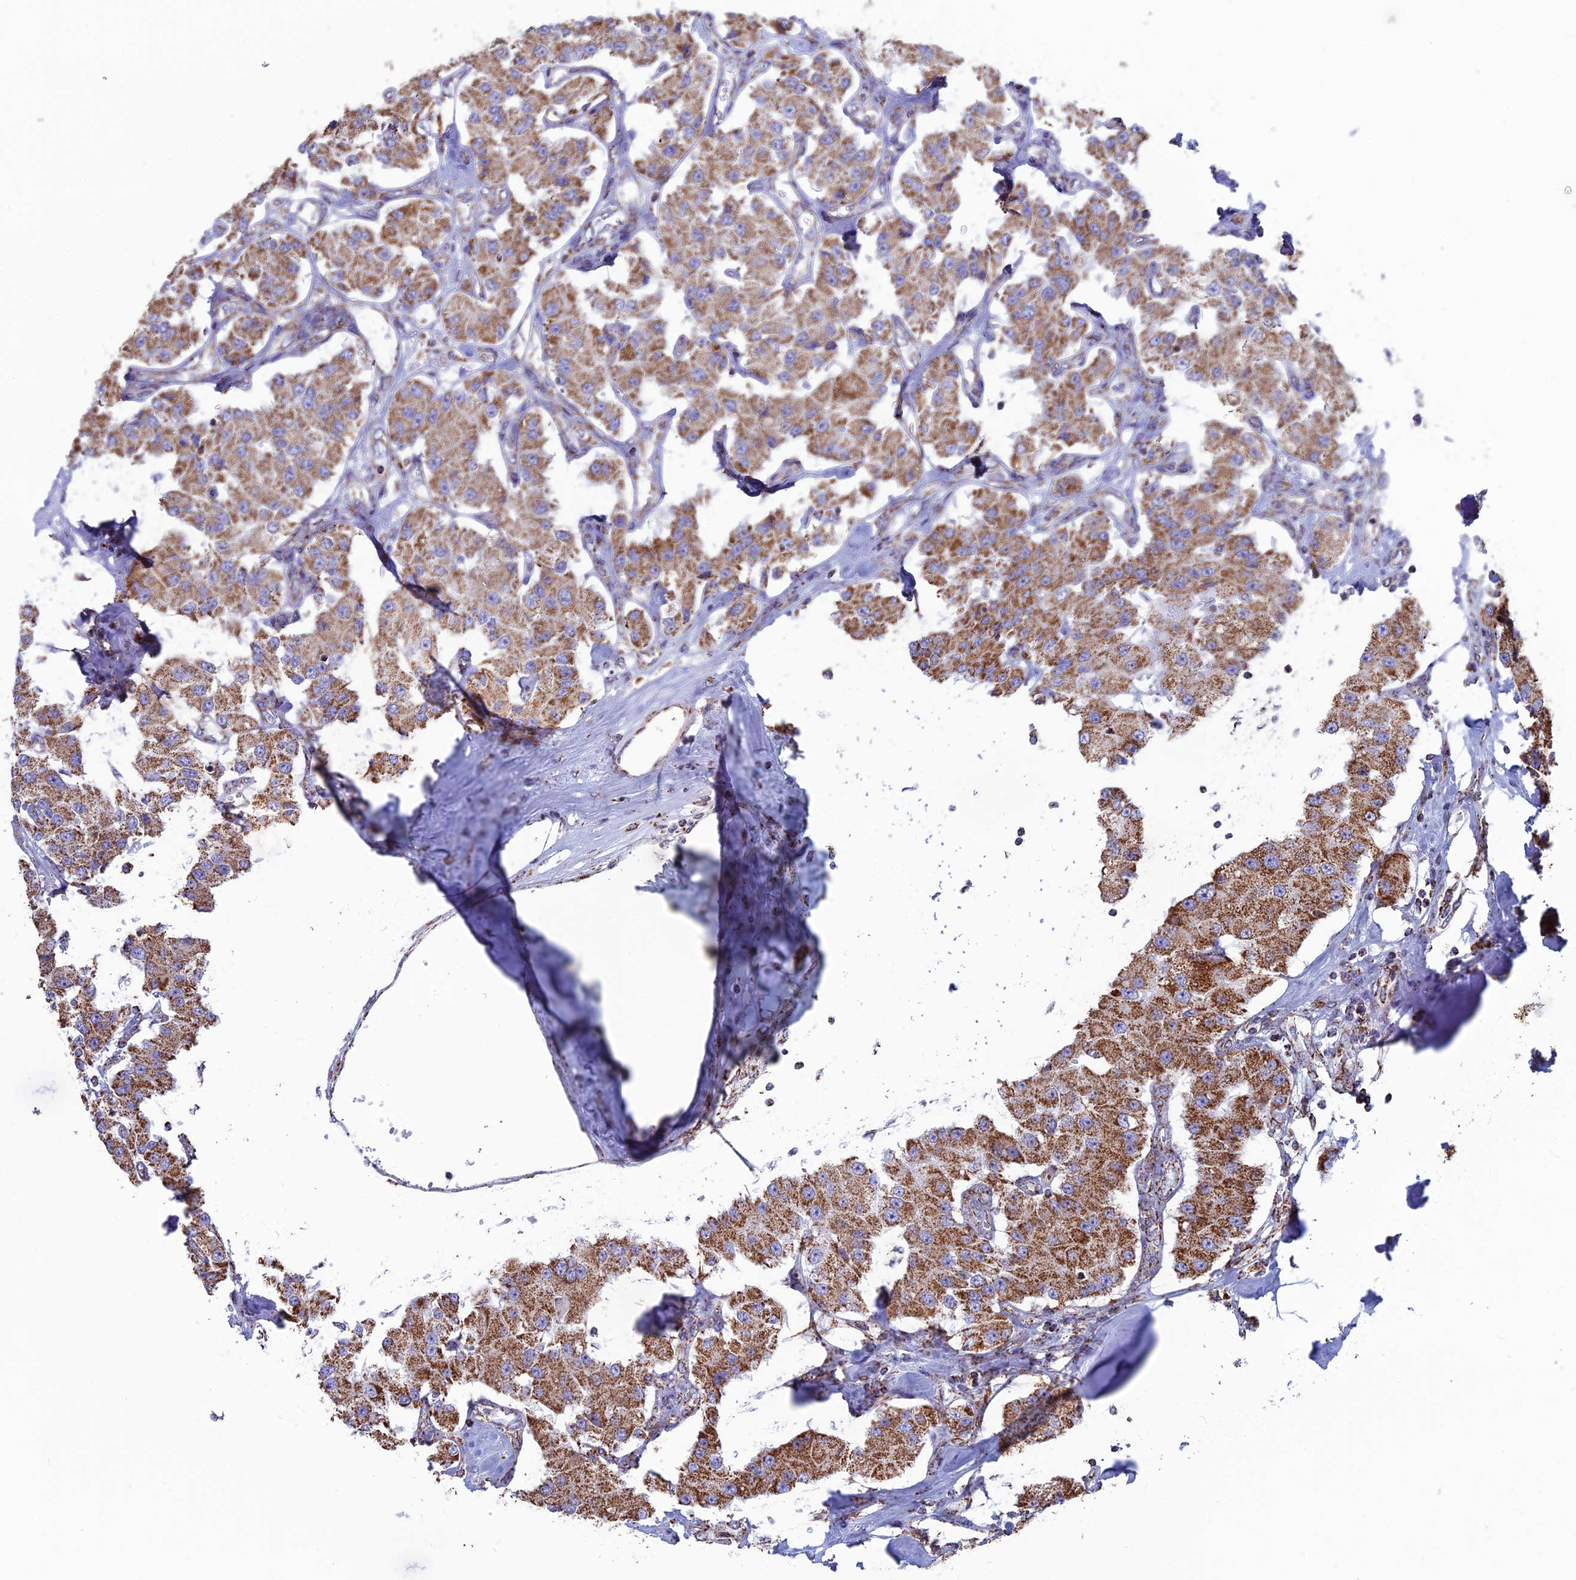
{"staining": {"intensity": "strong", "quantity": ">75%", "location": "cytoplasmic/membranous"}, "tissue": "carcinoid", "cell_type": "Tumor cells", "image_type": "cancer", "snomed": [{"axis": "morphology", "description": "Carcinoid, malignant, NOS"}, {"axis": "topography", "description": "Pancreas"}], "caption": "Immunohistochemistry (IHC) image of neoplastic tissue: carcinoid stained using IHC exhibits high levels of strong protein expression localized specifically in the cytoplasmic/membranous of tumor cells, appearing as a cytoplasmic/membranous brown color.", "gene": "CS", "patient": {"sex": "male", "age": 41}}